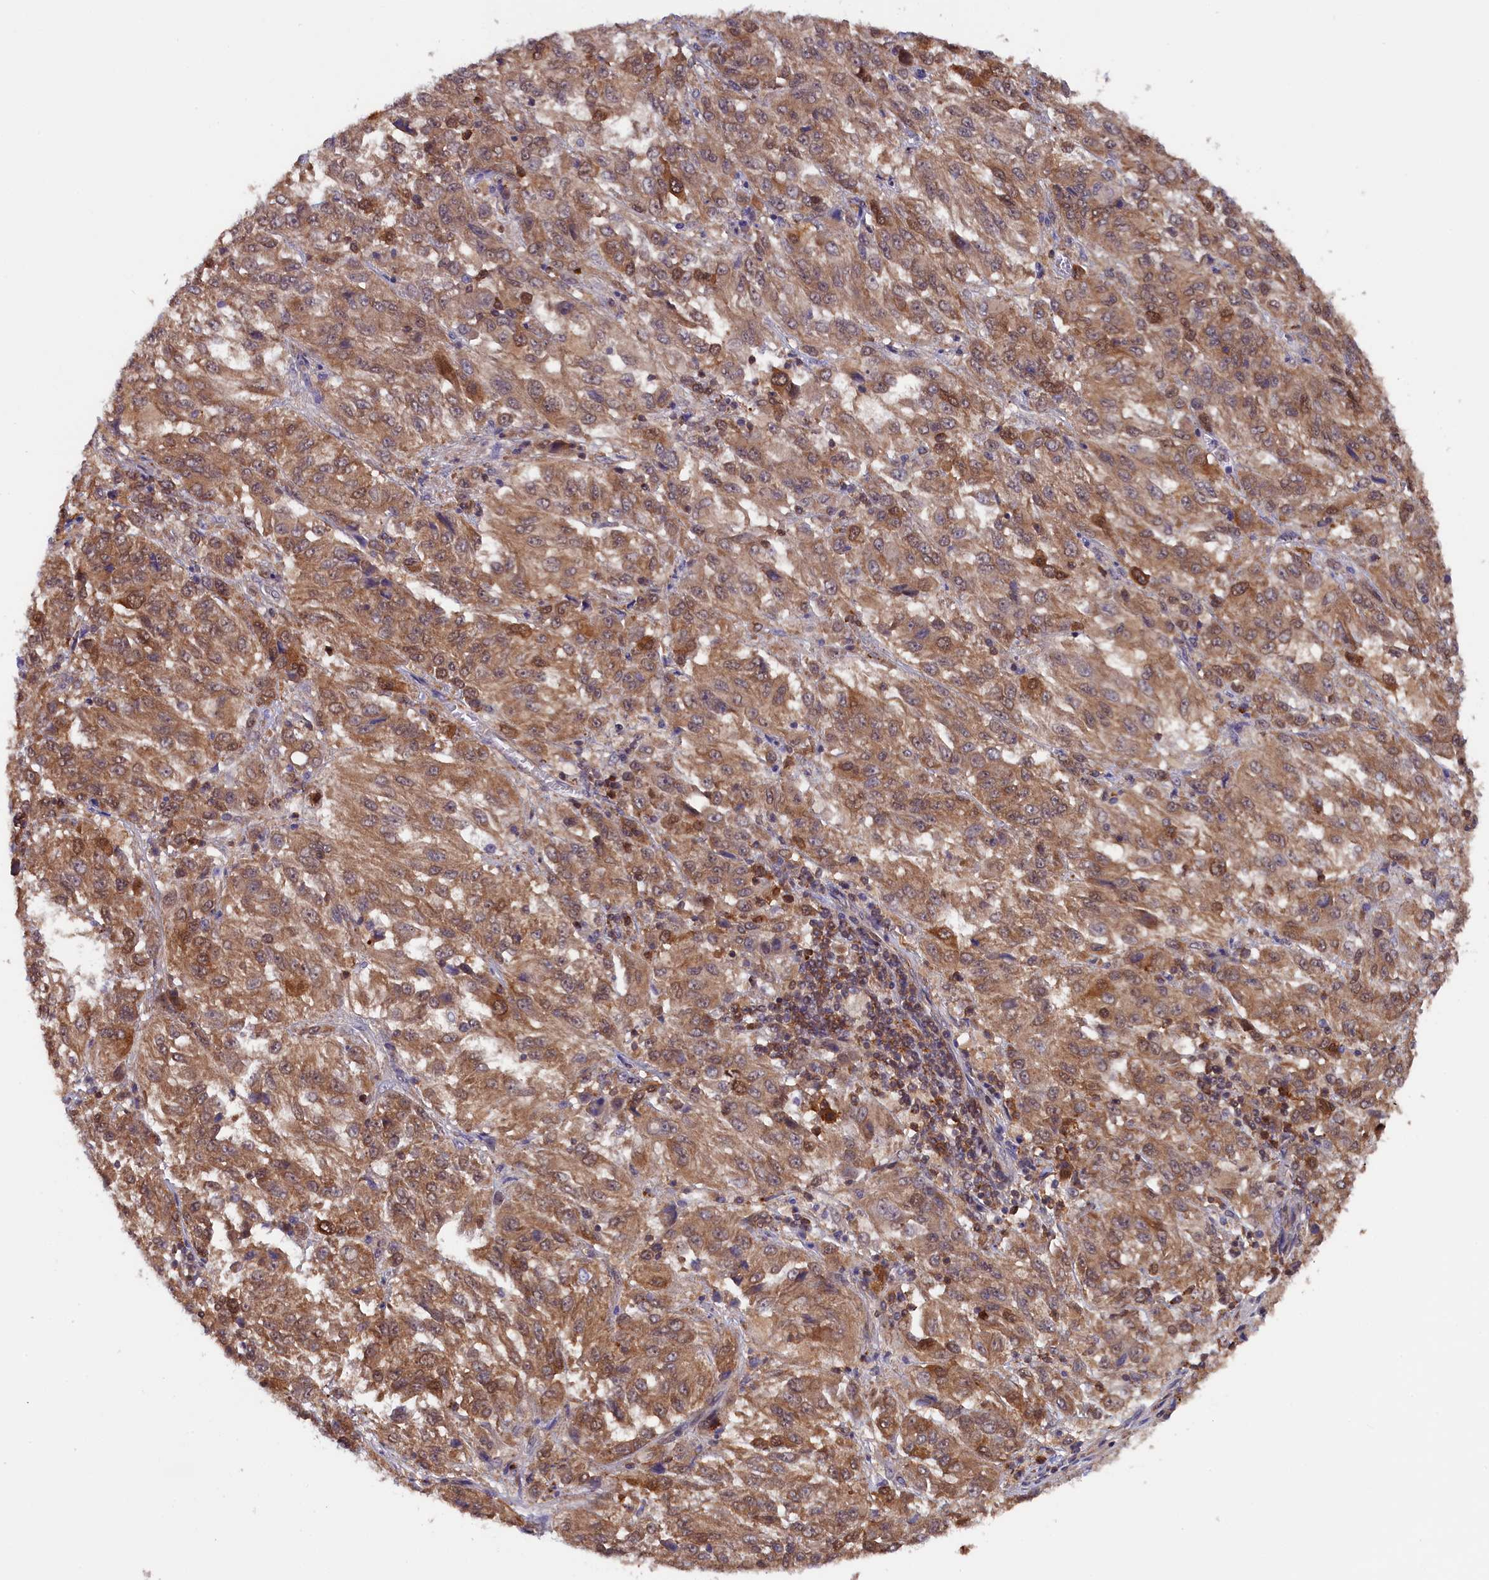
{"staining": {"intensity": "moderate", "quantity": ">75%", "location": "cytoplasmic/membranous,nuclear"}, "tissue": "melanoma", "cell_type": "Tumor cells", "image_type": "cancer", "snomed": [{"axis": "morphology", "description": "Malignant melanoma, Metastatic site"}, {"axis": "topography", "description": "Lung"}], "caption": "This image demonstrates IHC staining of melanoma, with medium moderate cytoplasmic/membranous and nuclear positivity in about >75% of tumor cells.", "gene": "JPT2", "patient": {"sex": "male", "age": 64}}